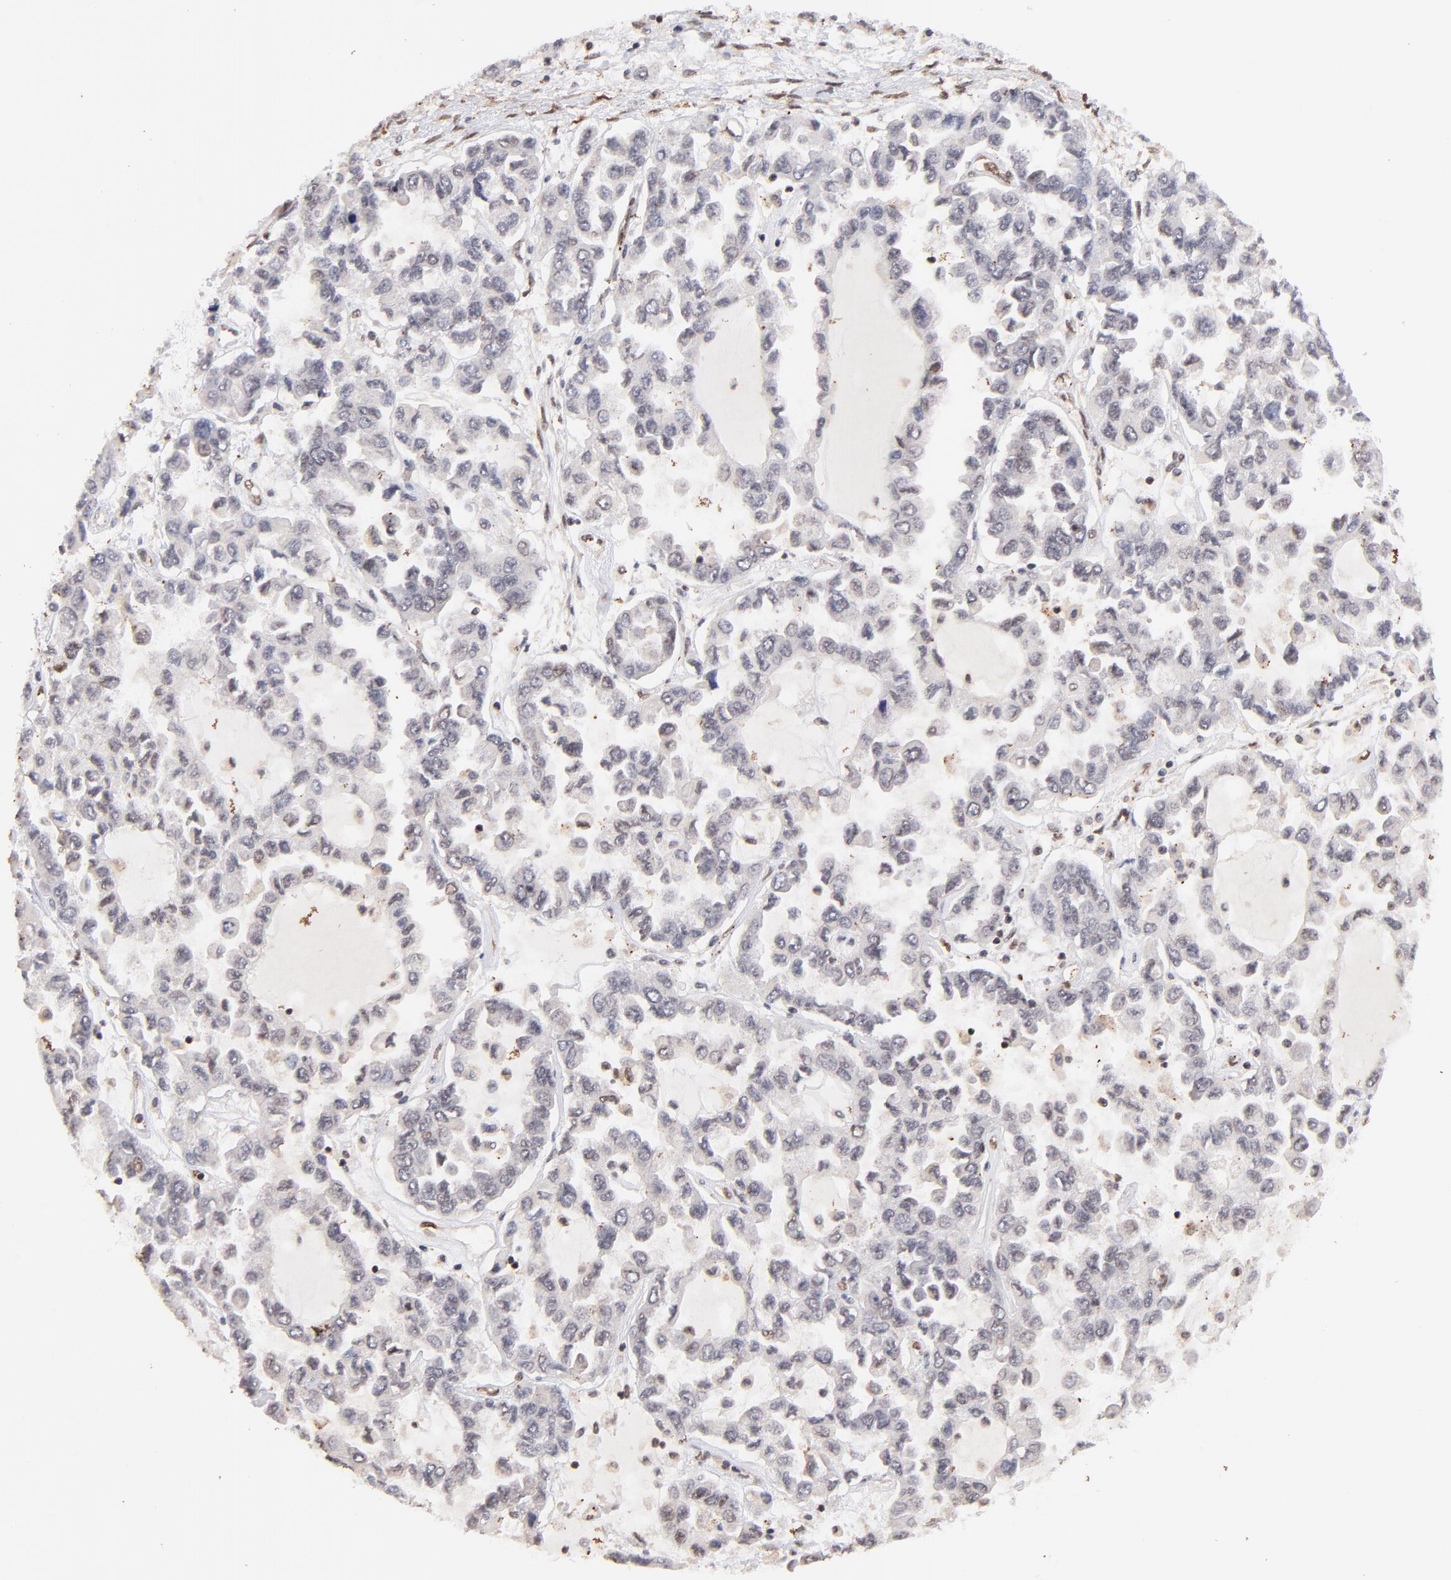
{"staining": {"intensity": "weak", "quantity": "<25%", "location": "nuclear"}, "tissue": "ovarian cancer", "cell_type": "Tumor cells", "image_type": "cancer", "snomed": [{"axis": "morphology", "description": "Cystadenocarcinoma, serous, NOS"}, {"axis": "topography", "description": "Ovary"}], "caption": "Image shows no protein staining in tumor cells of ovarian serous cystadenocarcinoma tissue.", "gene": "ZFP92", "patient": {"sex": "female", "age": 84}}